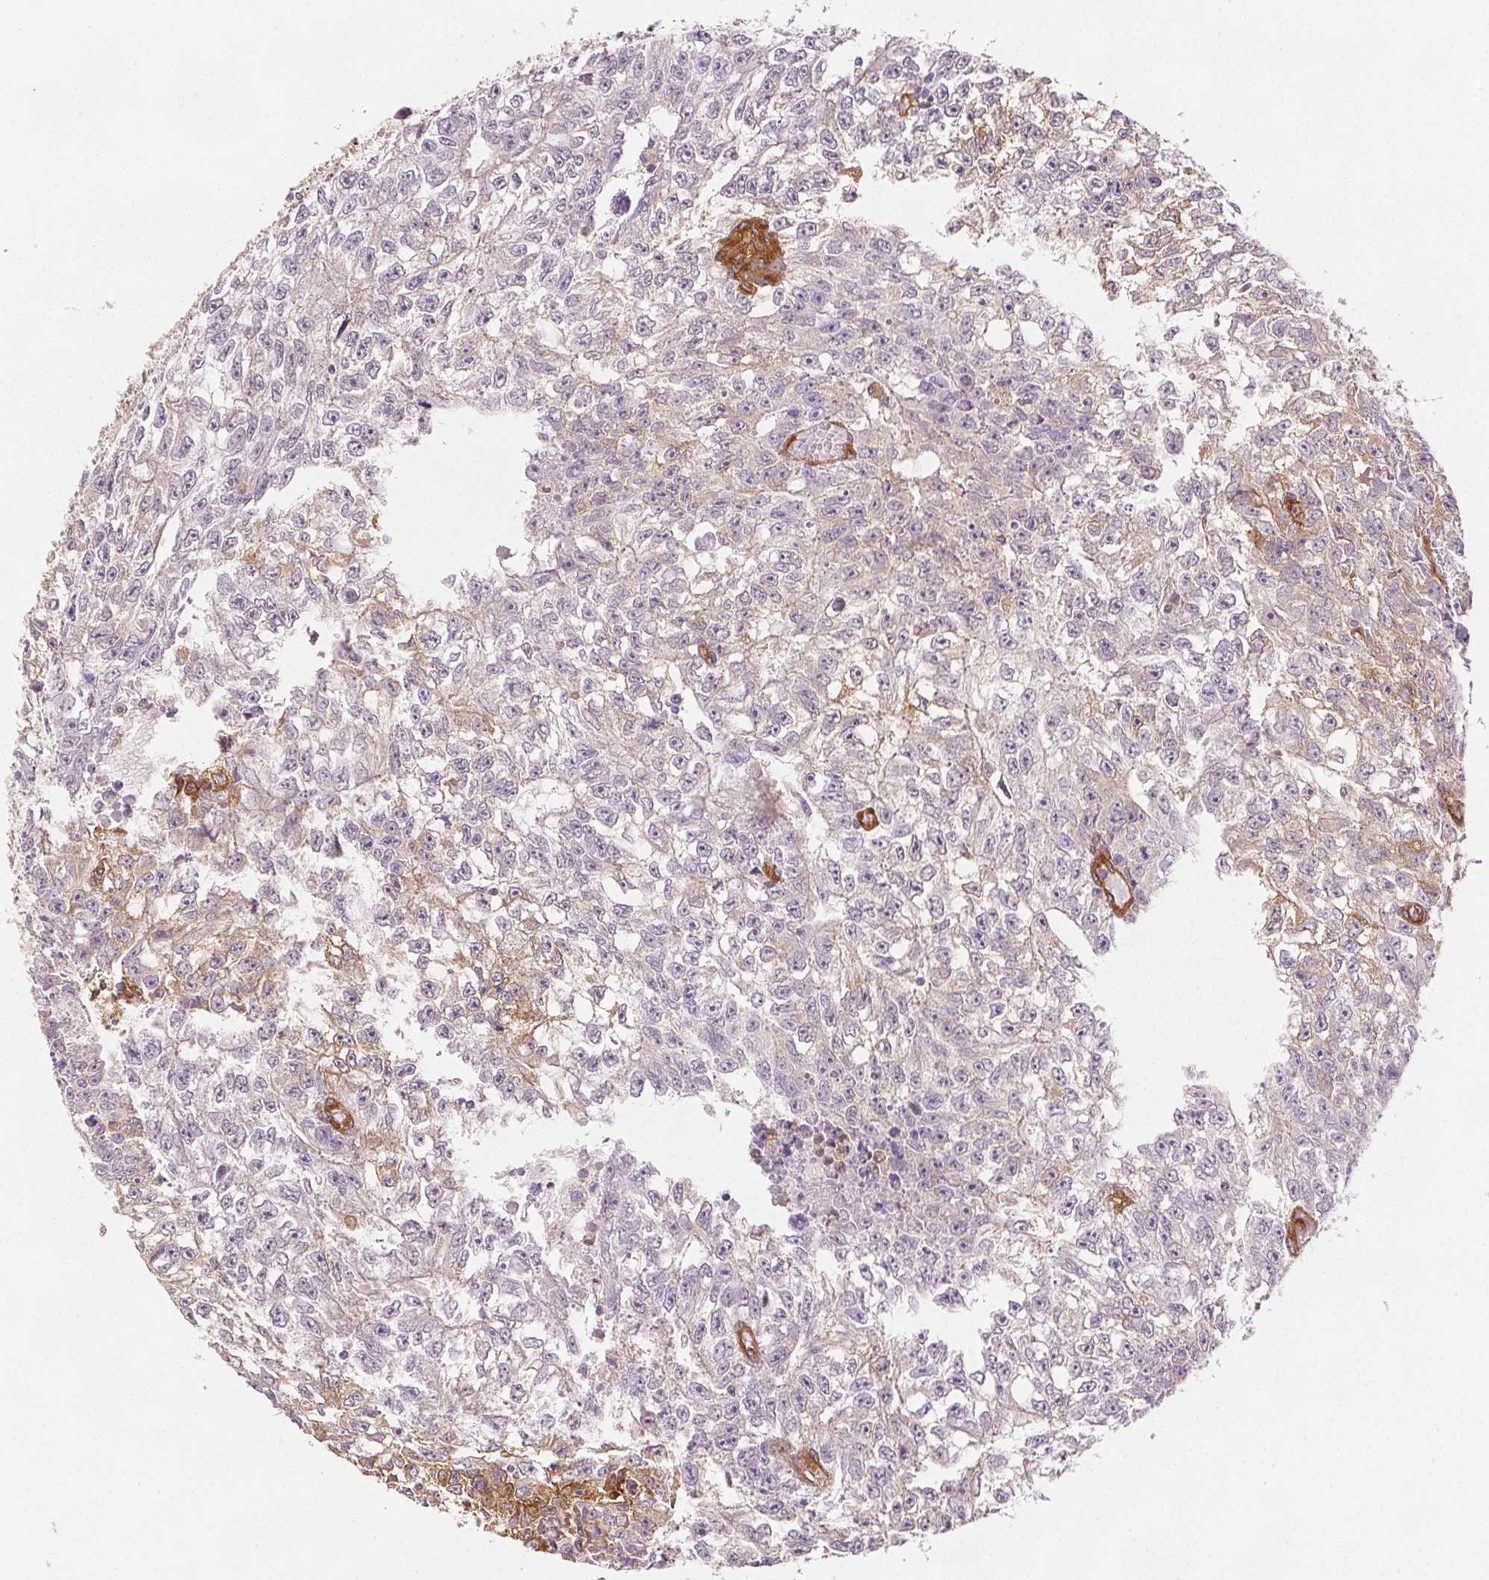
{"staining": {"intensity": "negative", "quantity": "none", "location": "none"}, "tissue": "testis cancer", "cell_type": "Tumor cells", "image_type": "cancer", "snomed": [{"axis": "morphology", "description": "Carcinoma, Embryonal, NOS"}, {"axis": "morphology", "description": "Teratoma, malignant, NOS"}, {"axis": "topography", "description": "Testis"}], "caption": "There is no significant positivity in tumor cells of testis teratoma (malignant).", "gene": "DIAPH2", "patient": {"sex": "male", "age": 24}}